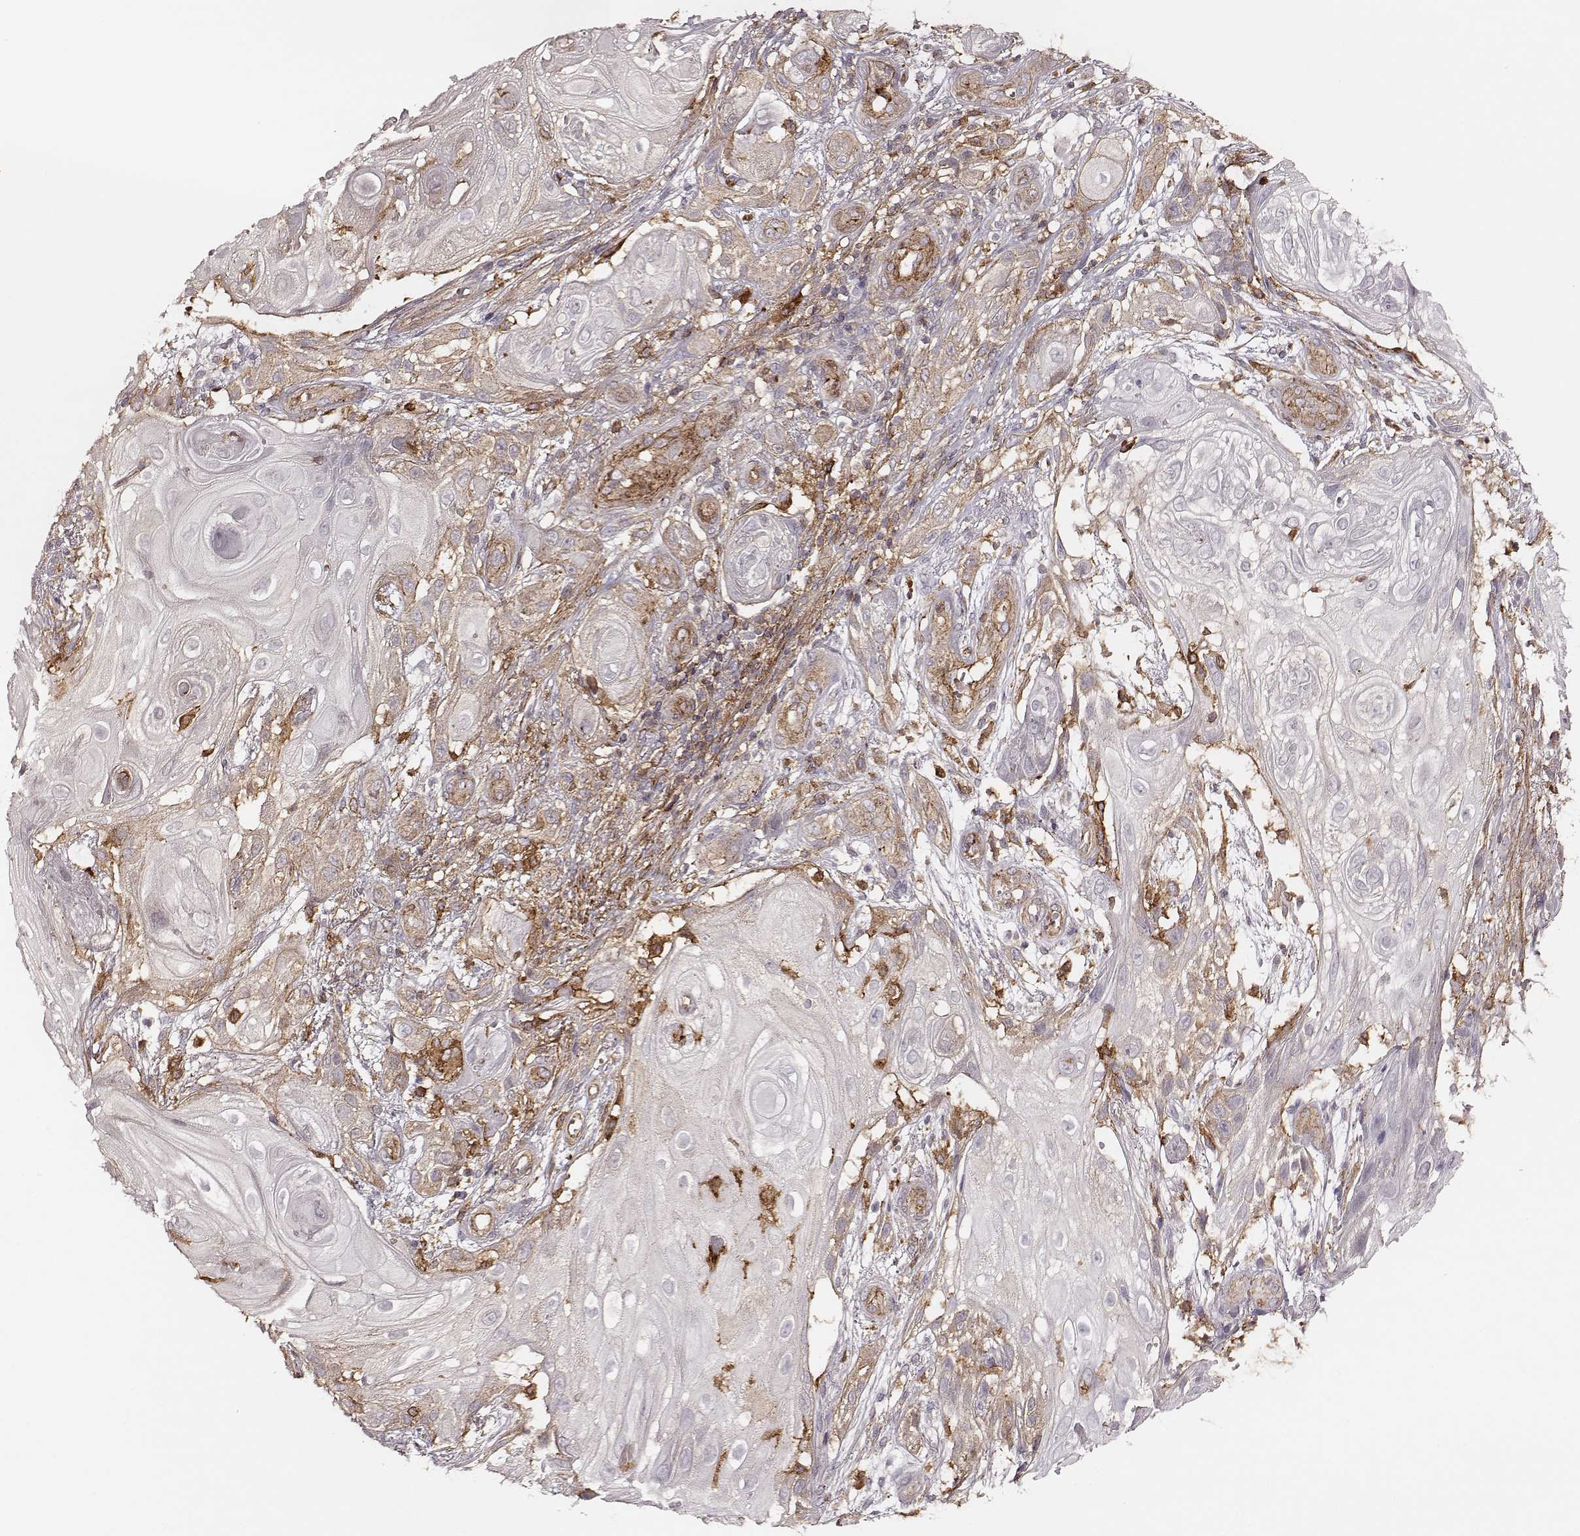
{"staining": {"intensity": "negative", "quantity": "none", "location": "none"}, "tissue": "skin cancer", "cell_type": "Tumor cells", "image_type": "cancer", "snomed": [{"axis": "morphology", "description": "Squamous cell carcinoma, NOS"}, {"axis": "topography", "description": "Skin"}], "caption": "Human skin cancer (squamous cell carcinoma) stained for a protein using IHC demonstrates no staining in tumor cells.", "gene": "ZYX", "patient": {"sex": "male", "age": 62}}